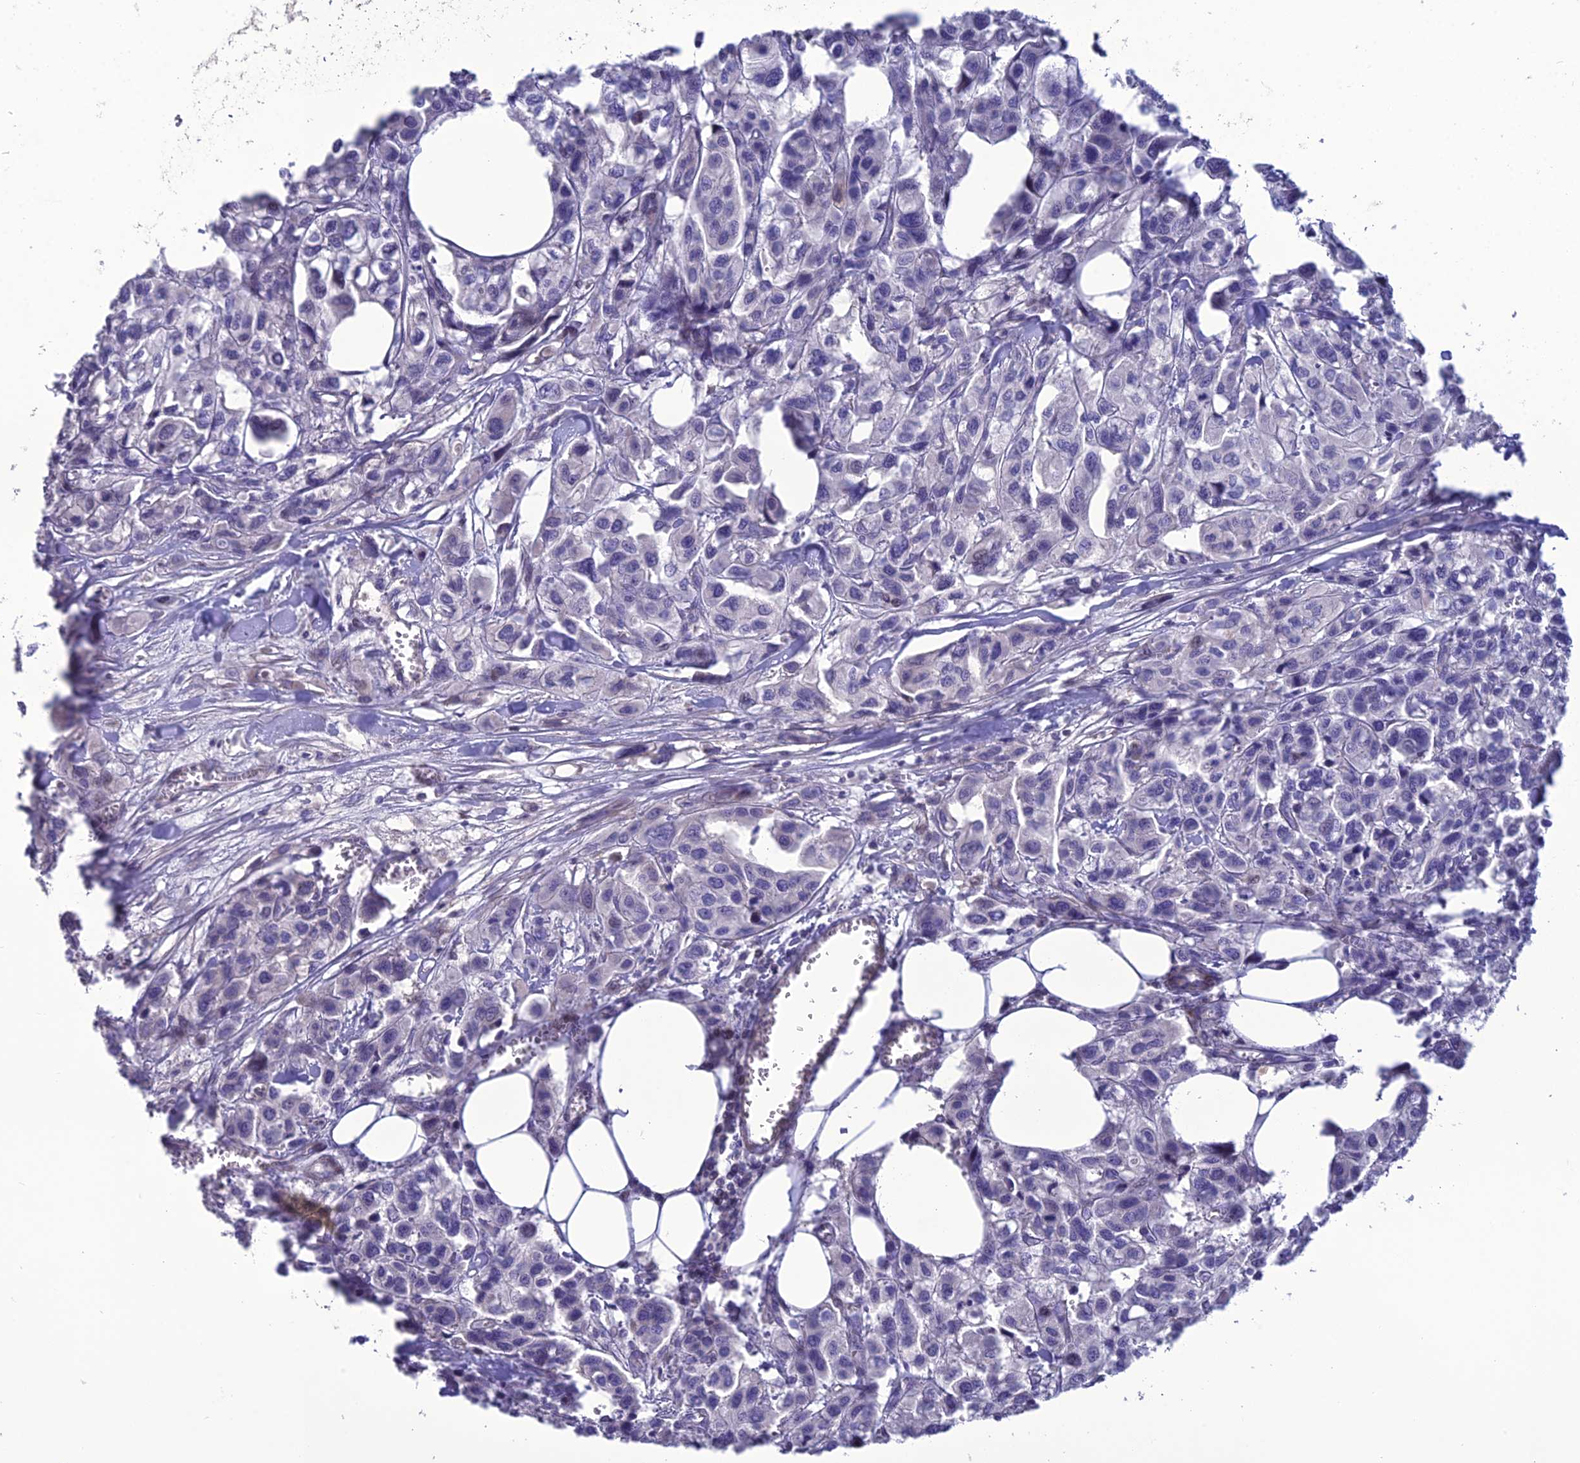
{"staining": {"intensity": "negative", "quantity": "none", "location": "none"}, "tissue": "urothelial cancer", "cell_type": "Tumor cells", "image_type": "cancer", "snomed": [{"axis": "morphology", "description": "Urothelial carcinoma, High grade"}, {"axis": "topography", "description": "Urinary bladder"}], "caption": "DAB (3,3'-diaminobenzidine) immunohistochemical staining of urothelial cancer displays no significant expression in tumor cells.", "gene": "OR56B1", "patient": {"sex": "male", "age": 67}}